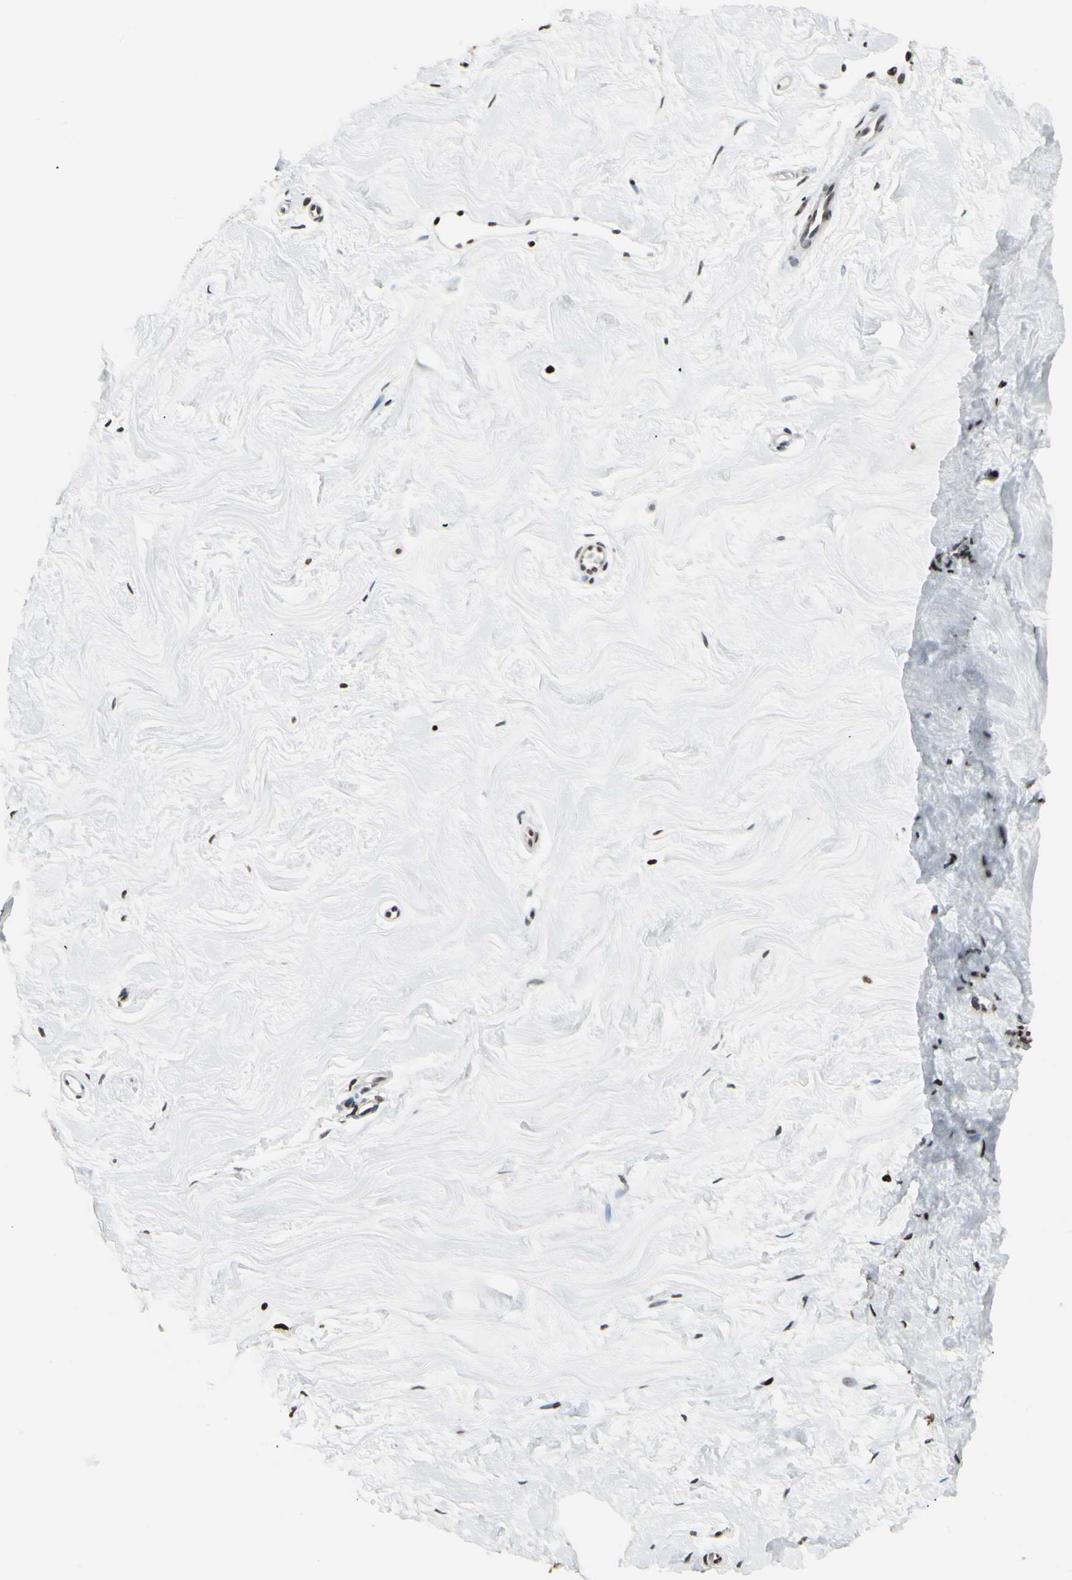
{"staining": {"intensity": "moderate", "quantity": ">75%", "location": "nuclear"}, "tissue": "breast", "cell_type": "Adipocytes", "image_type": "normal", "snomed": [{"axis": "morphology", "description": "Normal tissue, NOS"}, {"axis": "topography", "description": "Breast"}], "caption": "Brown immunohistochemical staining in benign human breast reveals moderate nuclear positivity in approximately >75% of adipocytes.", "gene": "FANCG", "patient": {"sex": "female", "age": 22}}